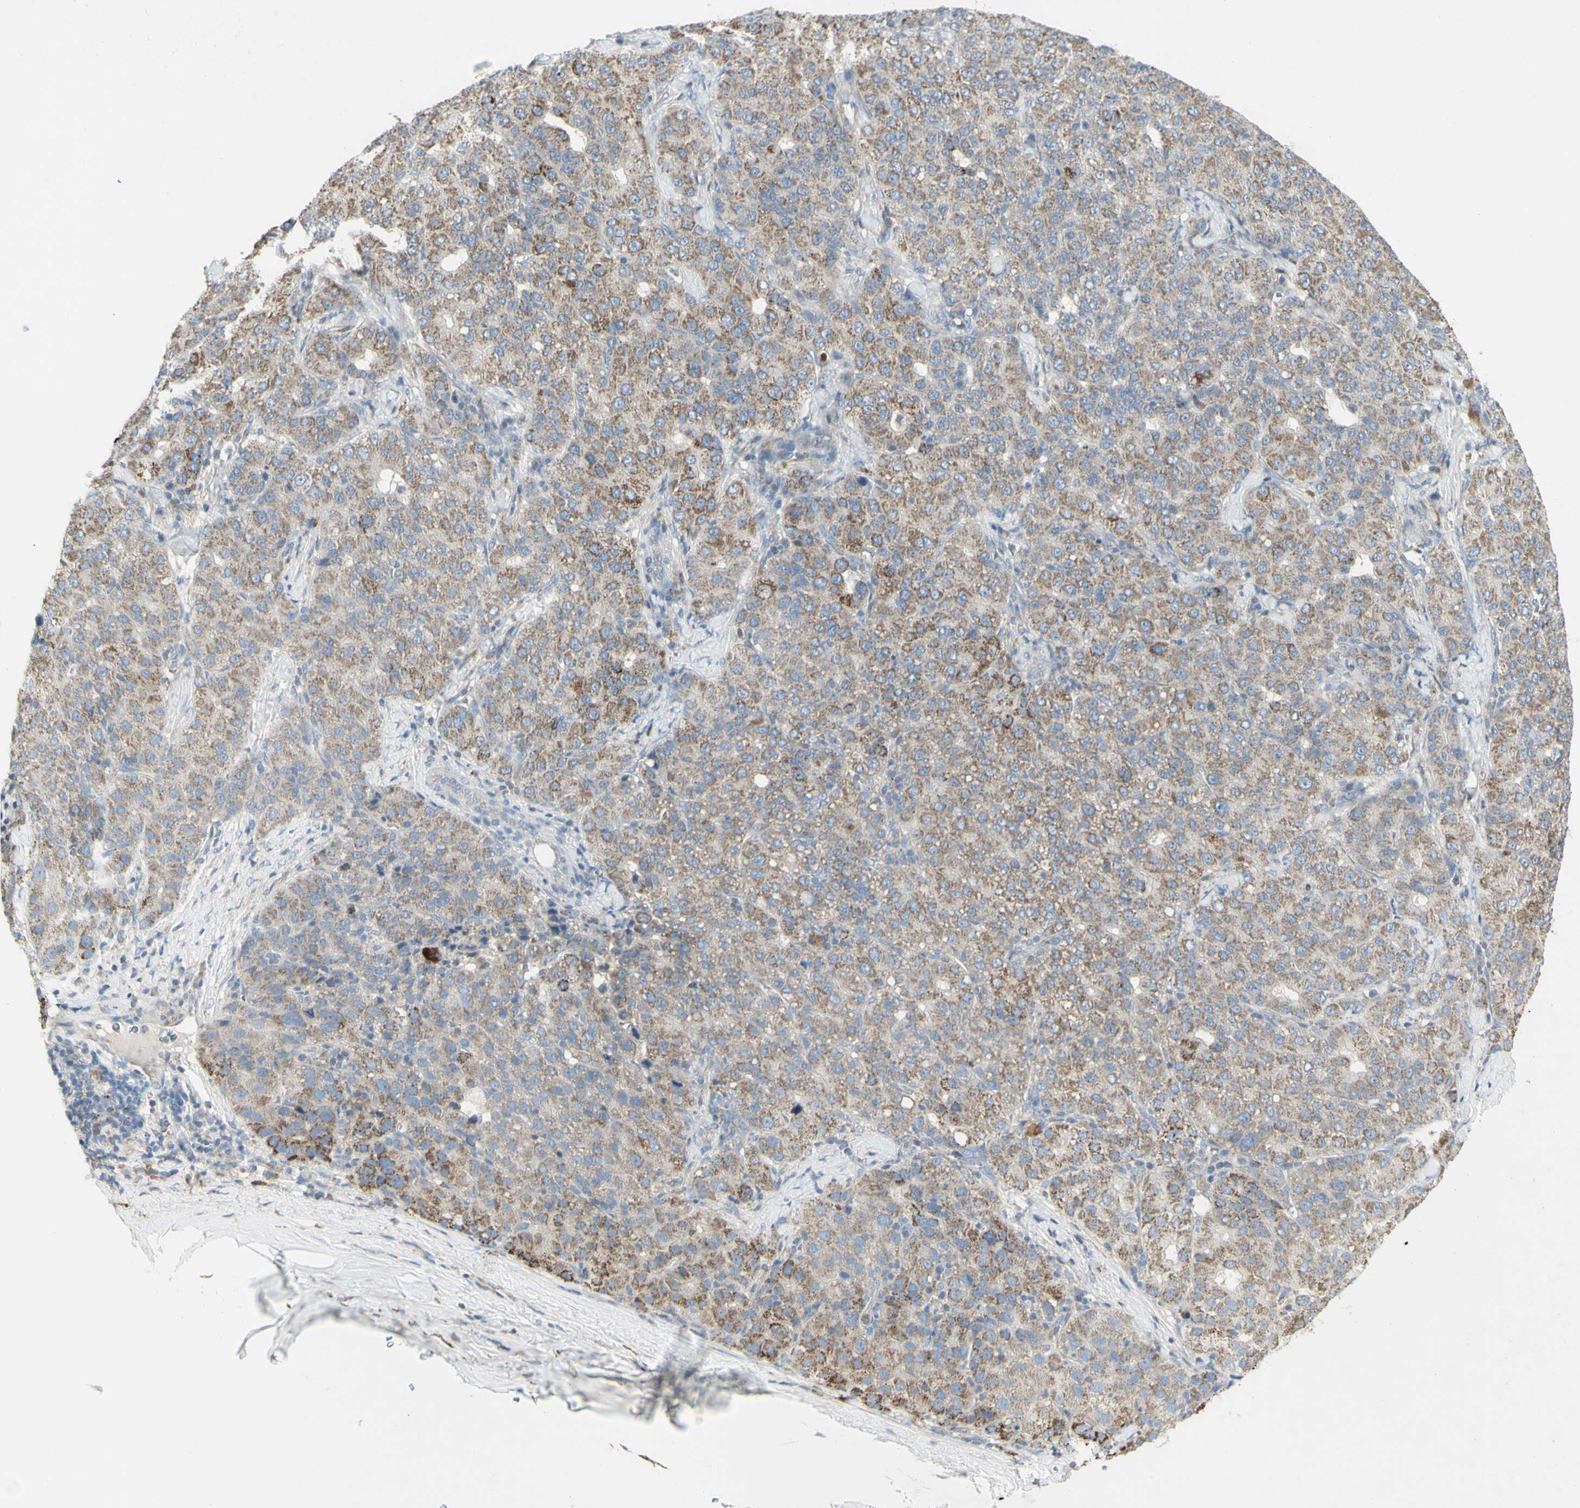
{"staining": {"intensity": "weak", "quantity": "<25%", "location": "cytoplasmic/membranous"}, "tissue": "liver cancer", "cell_type": "Tumor cells", "image_type": "cancer", "snomed": [{"axis": "morphology", "description": "Carcinoma, Hepatocellular, NOS"}, {"axis": "topography", "description": "Liver"}], "caption": "DAB immunohistochemical staining of human liver hepatocellular carcinoma shows no significant expression in tumor cells. Brightfield microscopy of immunohistochemistry stained with DAB (brown) and hematoxylin (blue), captured at high magnification.", "gene": "CNTNAP1", "patient": {"sex": "male", "age": 65}}